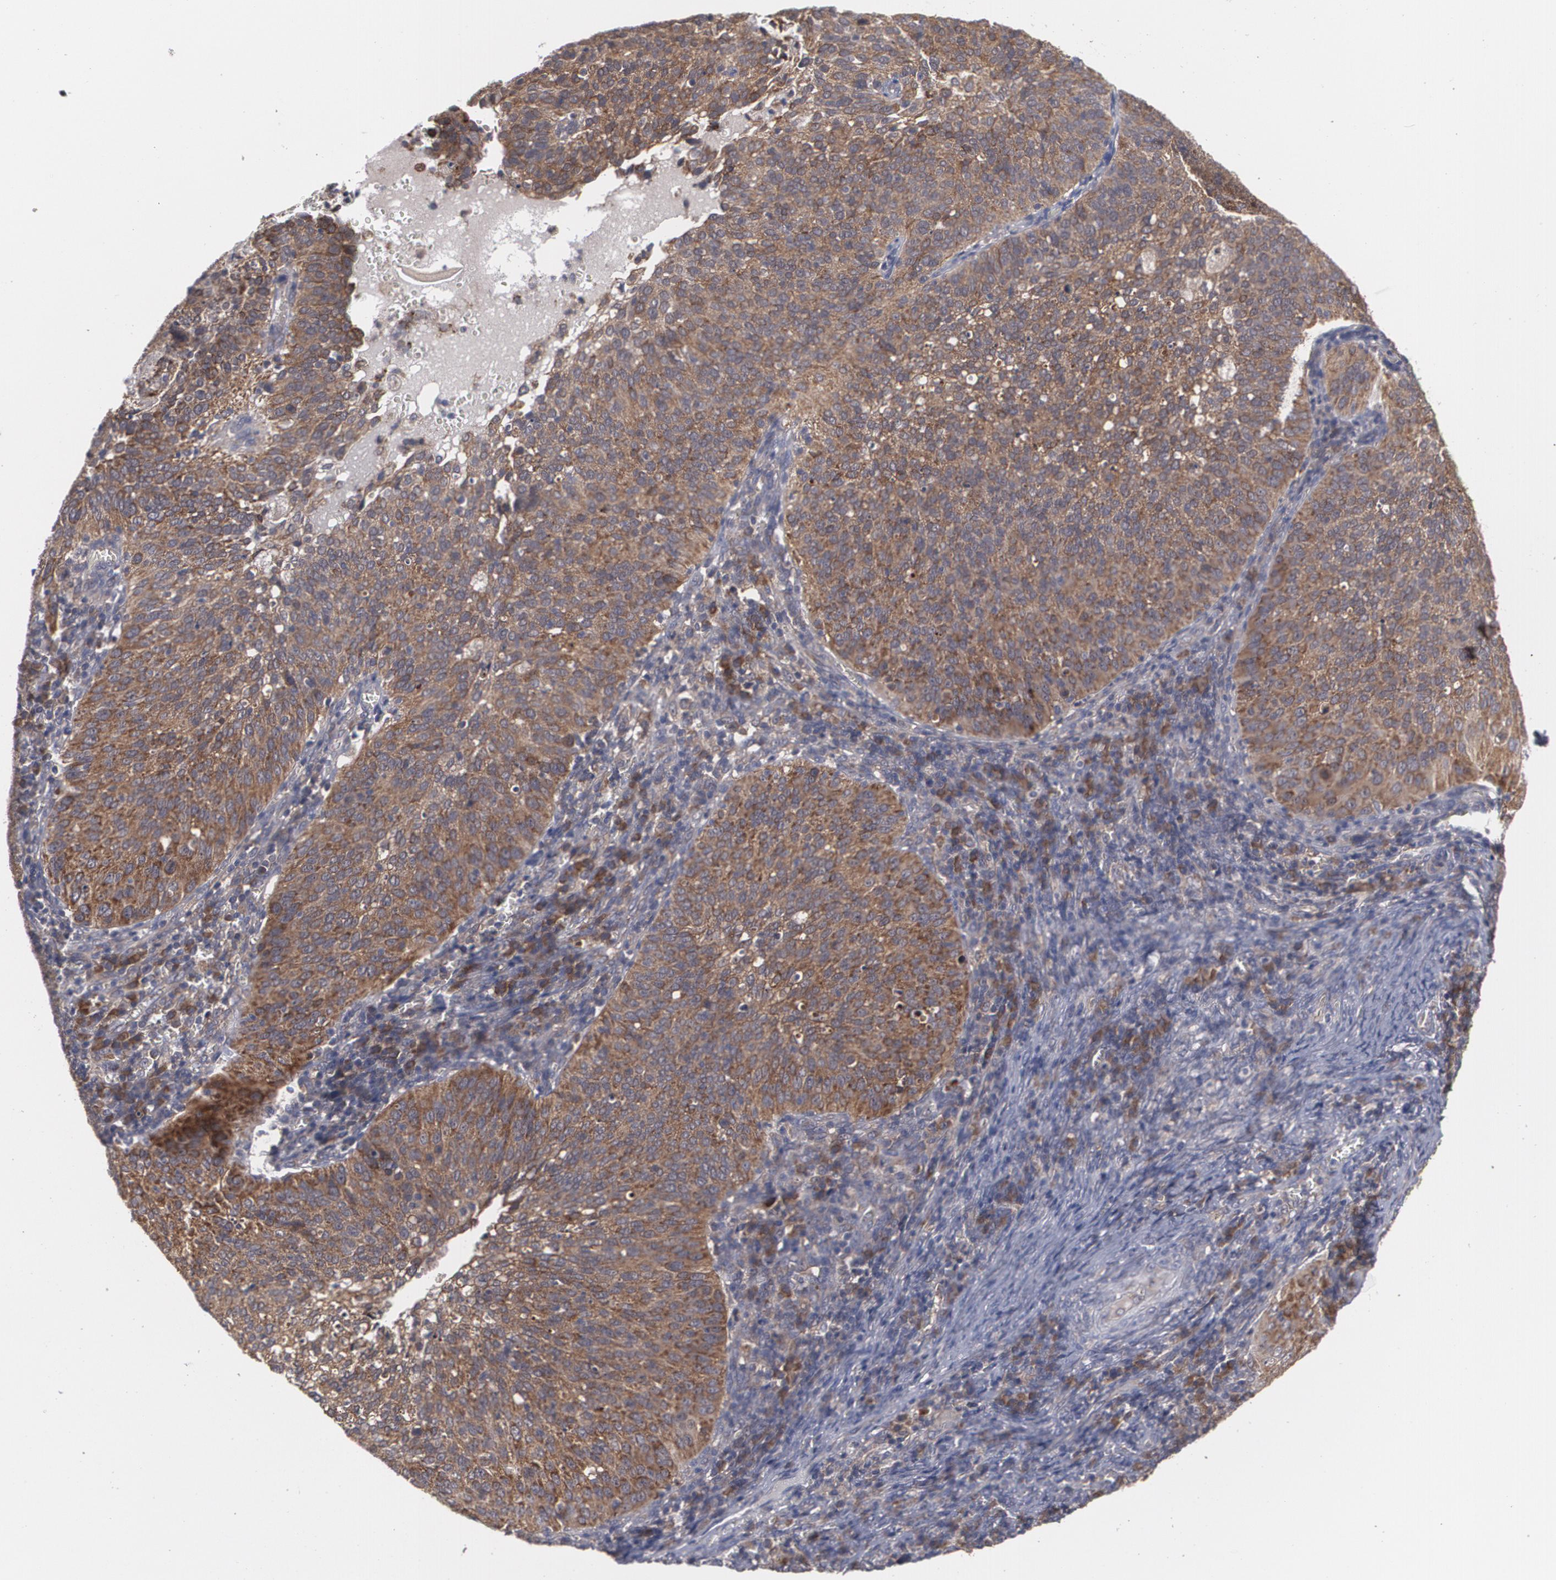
{"staining": {"intensity": "moderate", "quantity": ">75%", "location": "cytoplasmic/membranous"}, "tissue": "cervical cancer", "cell_type": "Tumor cells", "image_type": "cancer", "snomed": [{"axis": "morphology", "description": "Squamous cell carcinoma, NOS"}, {"axis": "topography", "description": "Cervix"}], "caption": "Immunohistochemistry image of human cervical cancer stained for a protein (brown), which reveals medium levels of moderate cytoplasmic/membranous positivity in about >75% of tumor cells.", "gene": "BMP6", "patient": {"sex": "female", "age": 39}}